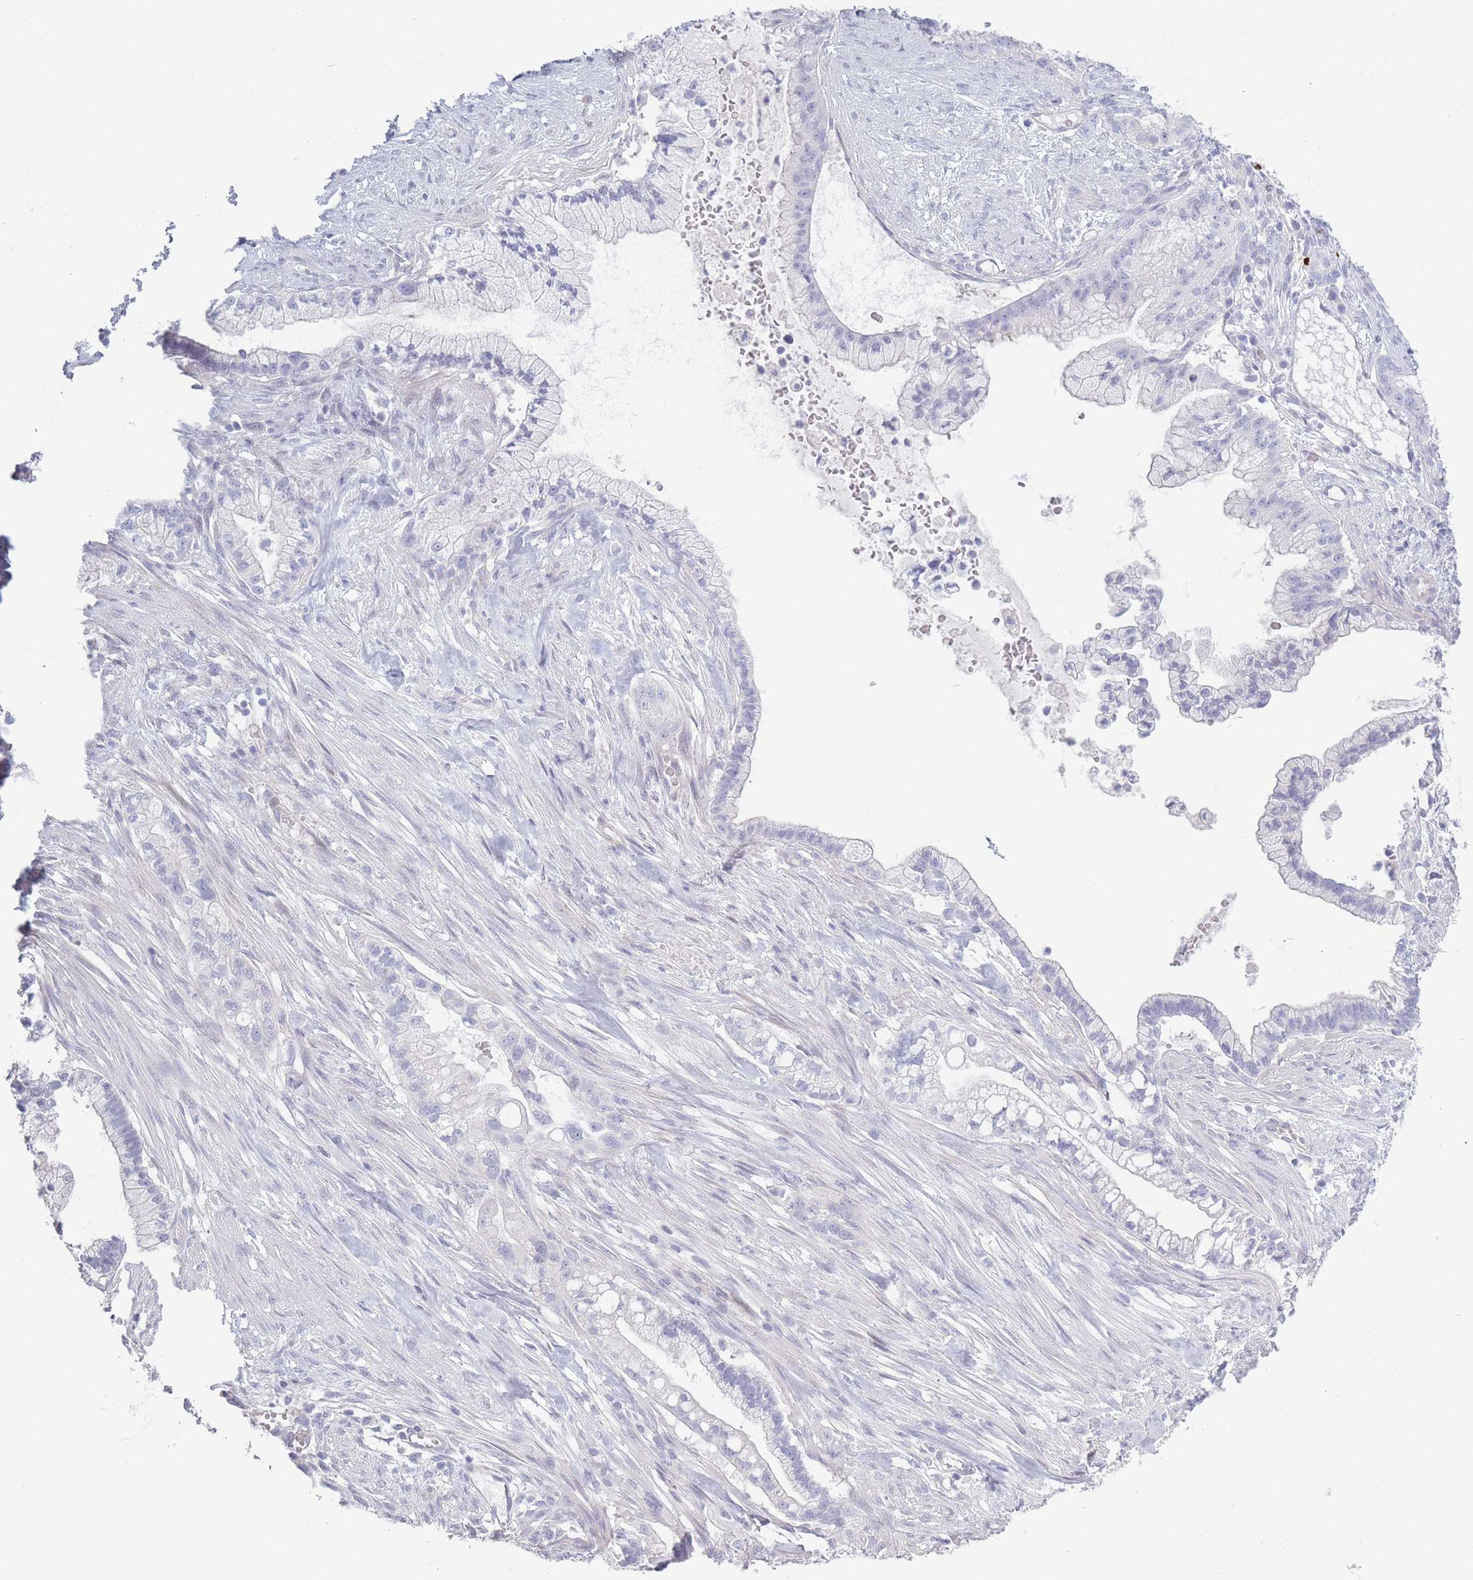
{"staining": {"intensity": "negative", "quantity": "none", "location": "none"}, "tissue": "pancreatic cancer", "cell_type": "Tumor cells", "image_type": "cancer", "snomed": [{"axis": "morphology", "description": "Adenocarcinoma, NOS"}, {"axis": "topography", "description": "Pancreas"}], "caption": "High magnification brightfield microscopy of adenocarcinoma (pancreatic) stained with DAB (brown) and counterstained with hematoxylin (blue): tumor cells show no significant positivity. (DAB (3,3'-diaminobenzidine) immunohistochemistry visualized using brightfield microscopy, high magnification).", "gene": "PLEKHG2", "patient": {"sex": "male", "age": 44}}